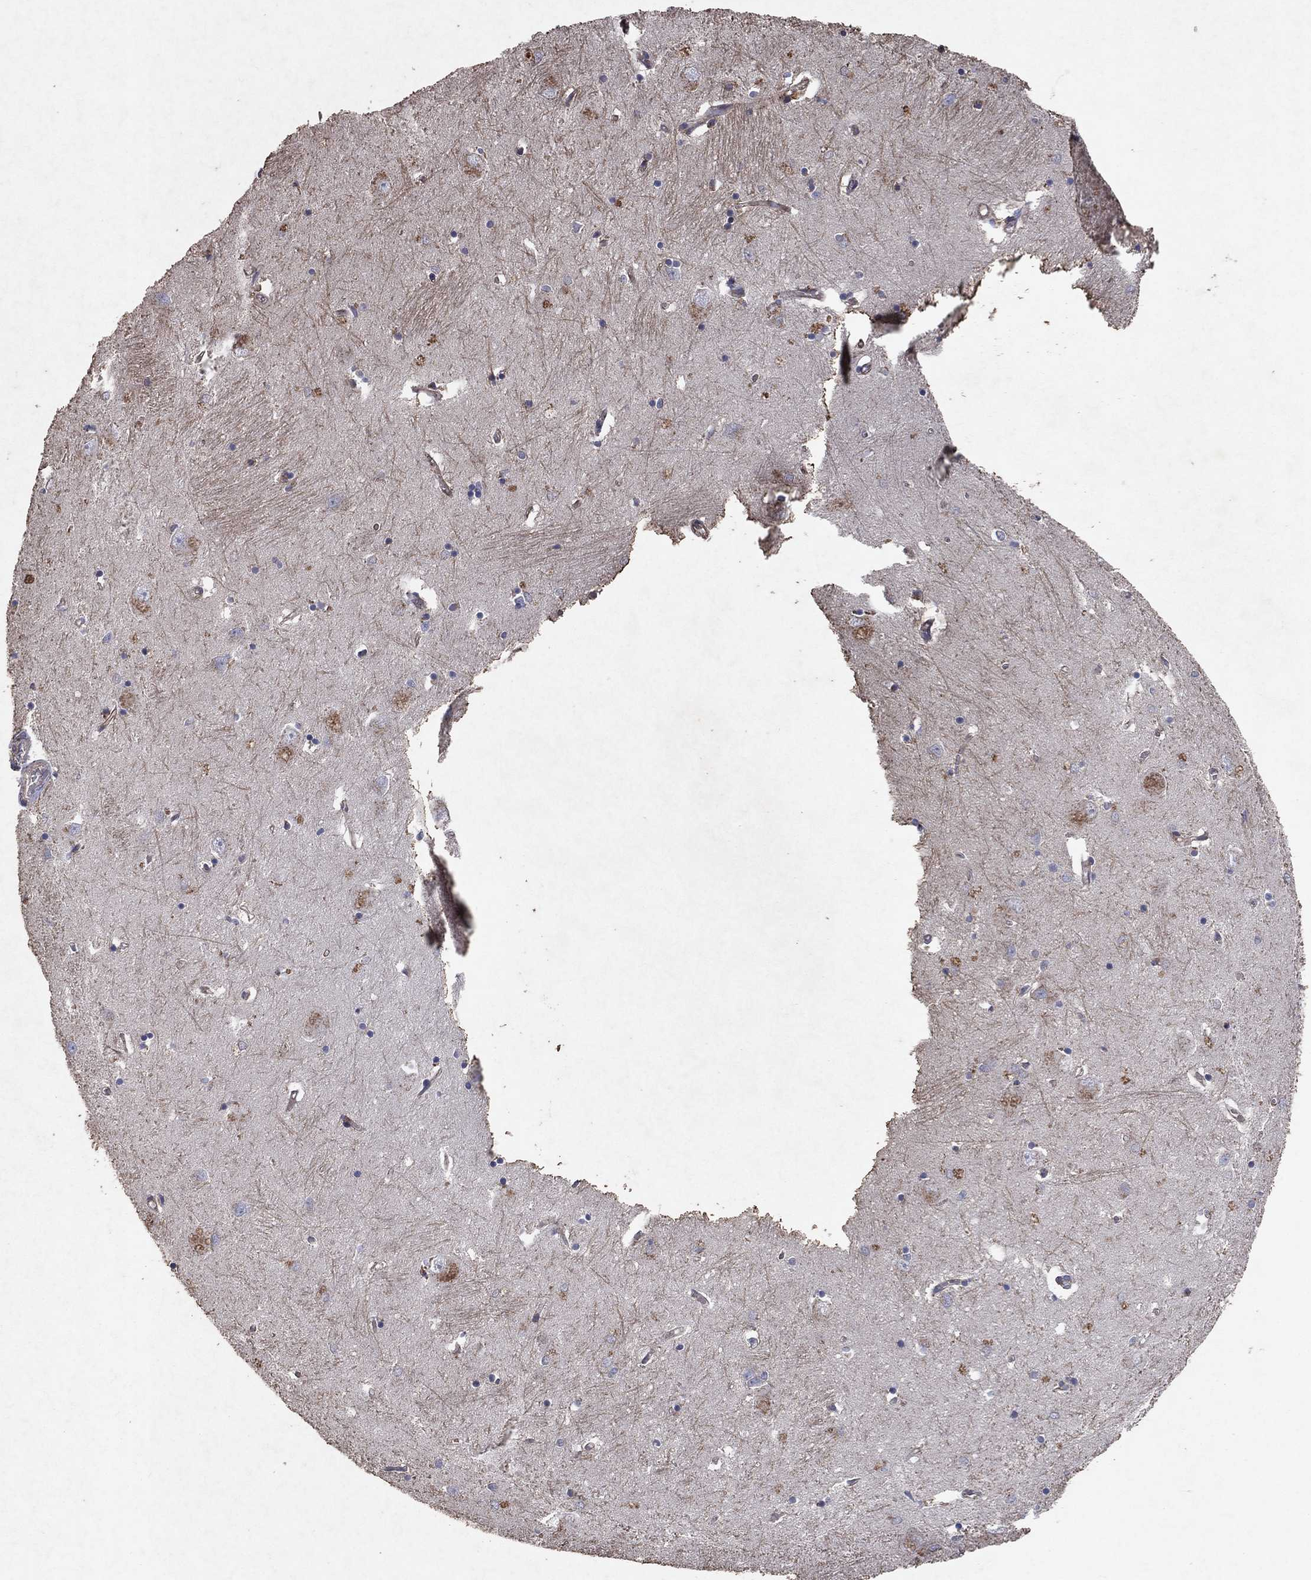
{"staining": {"intensity": "strong", "quantity": "<25%", "location": "cytoplasmic/membranous"}, "tissue": "caudate", "cell_type": "Glial cells", "image_type": "normal", "snomed": [{"axis": "morphology", "description": "Normal tissue, NOS"}, {"axis": "topography", "description": "Lateral ventricle wall"}], "caption": "The micrograph displays a brown stain indicating the presence of a protein in the cytoplasmic/membranous of glial cells in caudate.", "gene": "FRG1", "patient": {"sex": "male", "age": 54}}